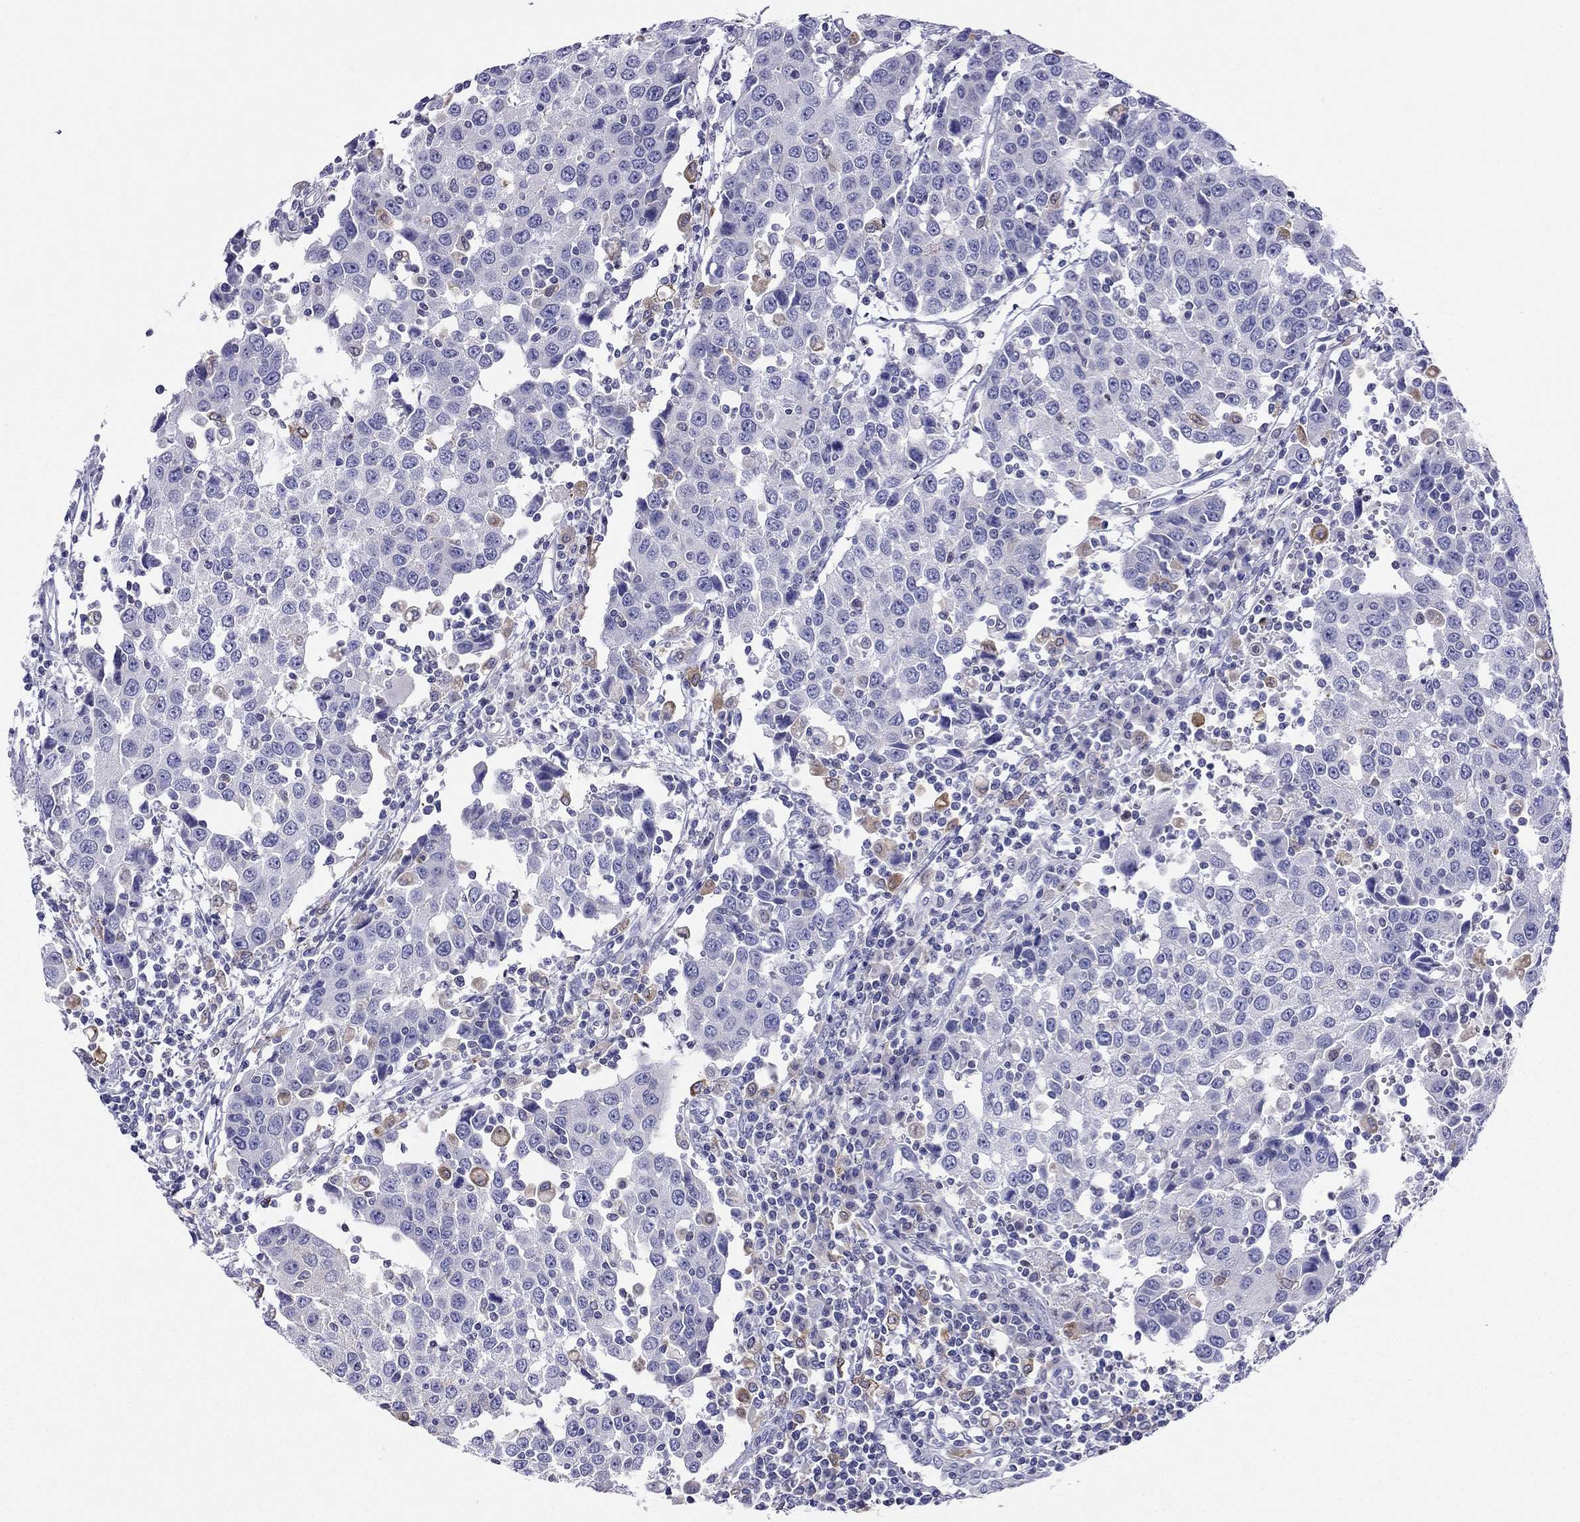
{"staining": {"intensity": "negative", "quantity": "none", "location": "none"}, "tissue": "urothelial cancer", "cell_type": "Tumor cells", "image_type": "cancer", "snomed": [{"axis": "morphology", "description": "Urothelial carcinoma, High grade"}, {"axis": "topography", "description": "Urinary bladder"}], "caption": "A photomicrograph of human high-grade urothelial carcinoma is negative for staining in tumor cells. (Stains: DAB immunohistochemistry (IHC) with hematoxylin counter stain, Microscopy: brightfield microscopy at high magnification).", "gene": "SLC46A2", "patient": {"sex": "female", "age": 85}}